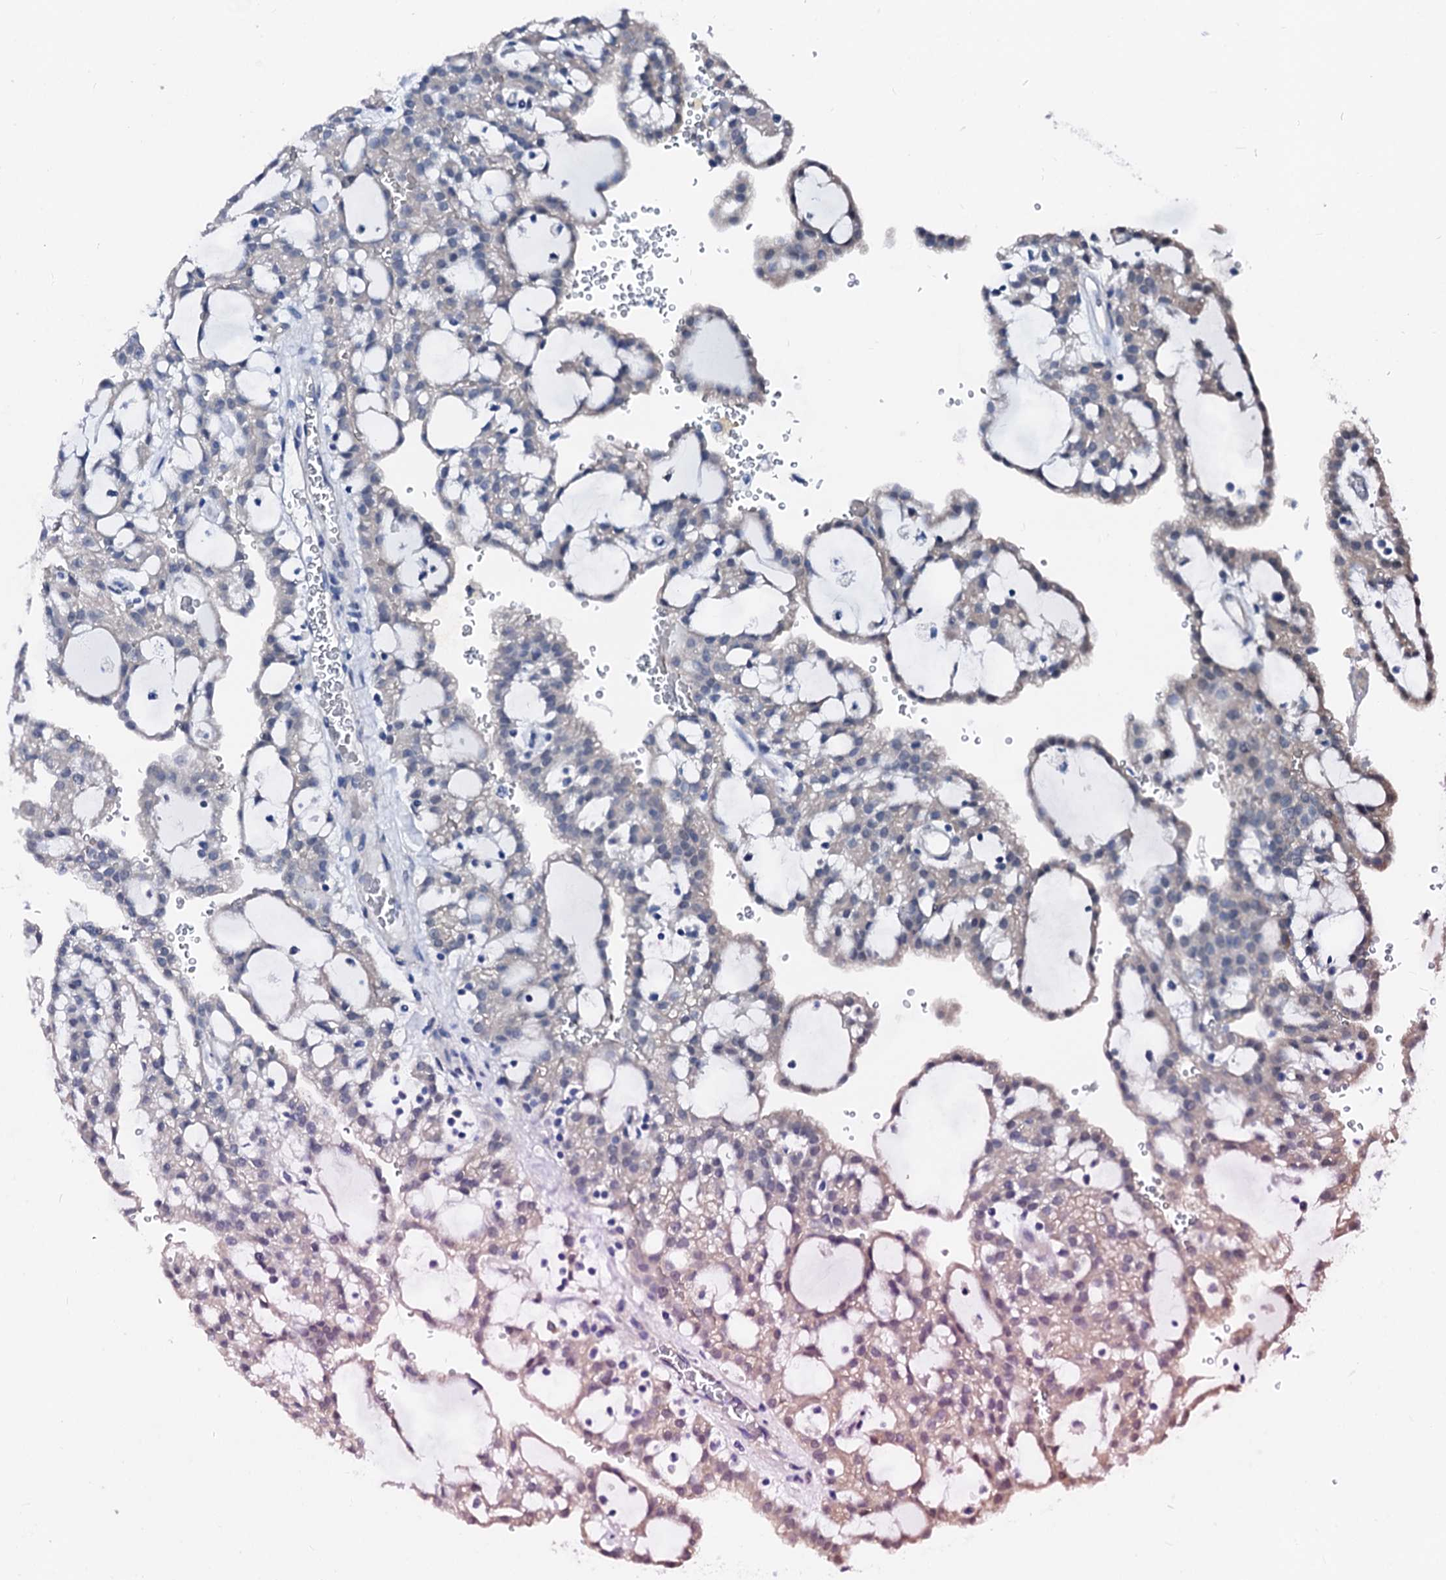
{"staining": {"intensity": "negative", "quantity": "none", "location": "none"}, "tissue": "renal cancer", "cell_type": "Tumor cells", "image_type": "cancer", "snomed": [{"axis": "morphology", "description": "Adenocarcinoma, NOS"}, {"axis": "topography", "description": "Kidney"}], "caption": "An immunohistochemistry histopathology image of renal cancer (adenocarcinoma) is shown. There is no staining in tumor cells of renal cancer (adenocarcinoma).", "gene": "CSN2", "patient": {"sex": "male", "age": 63}}